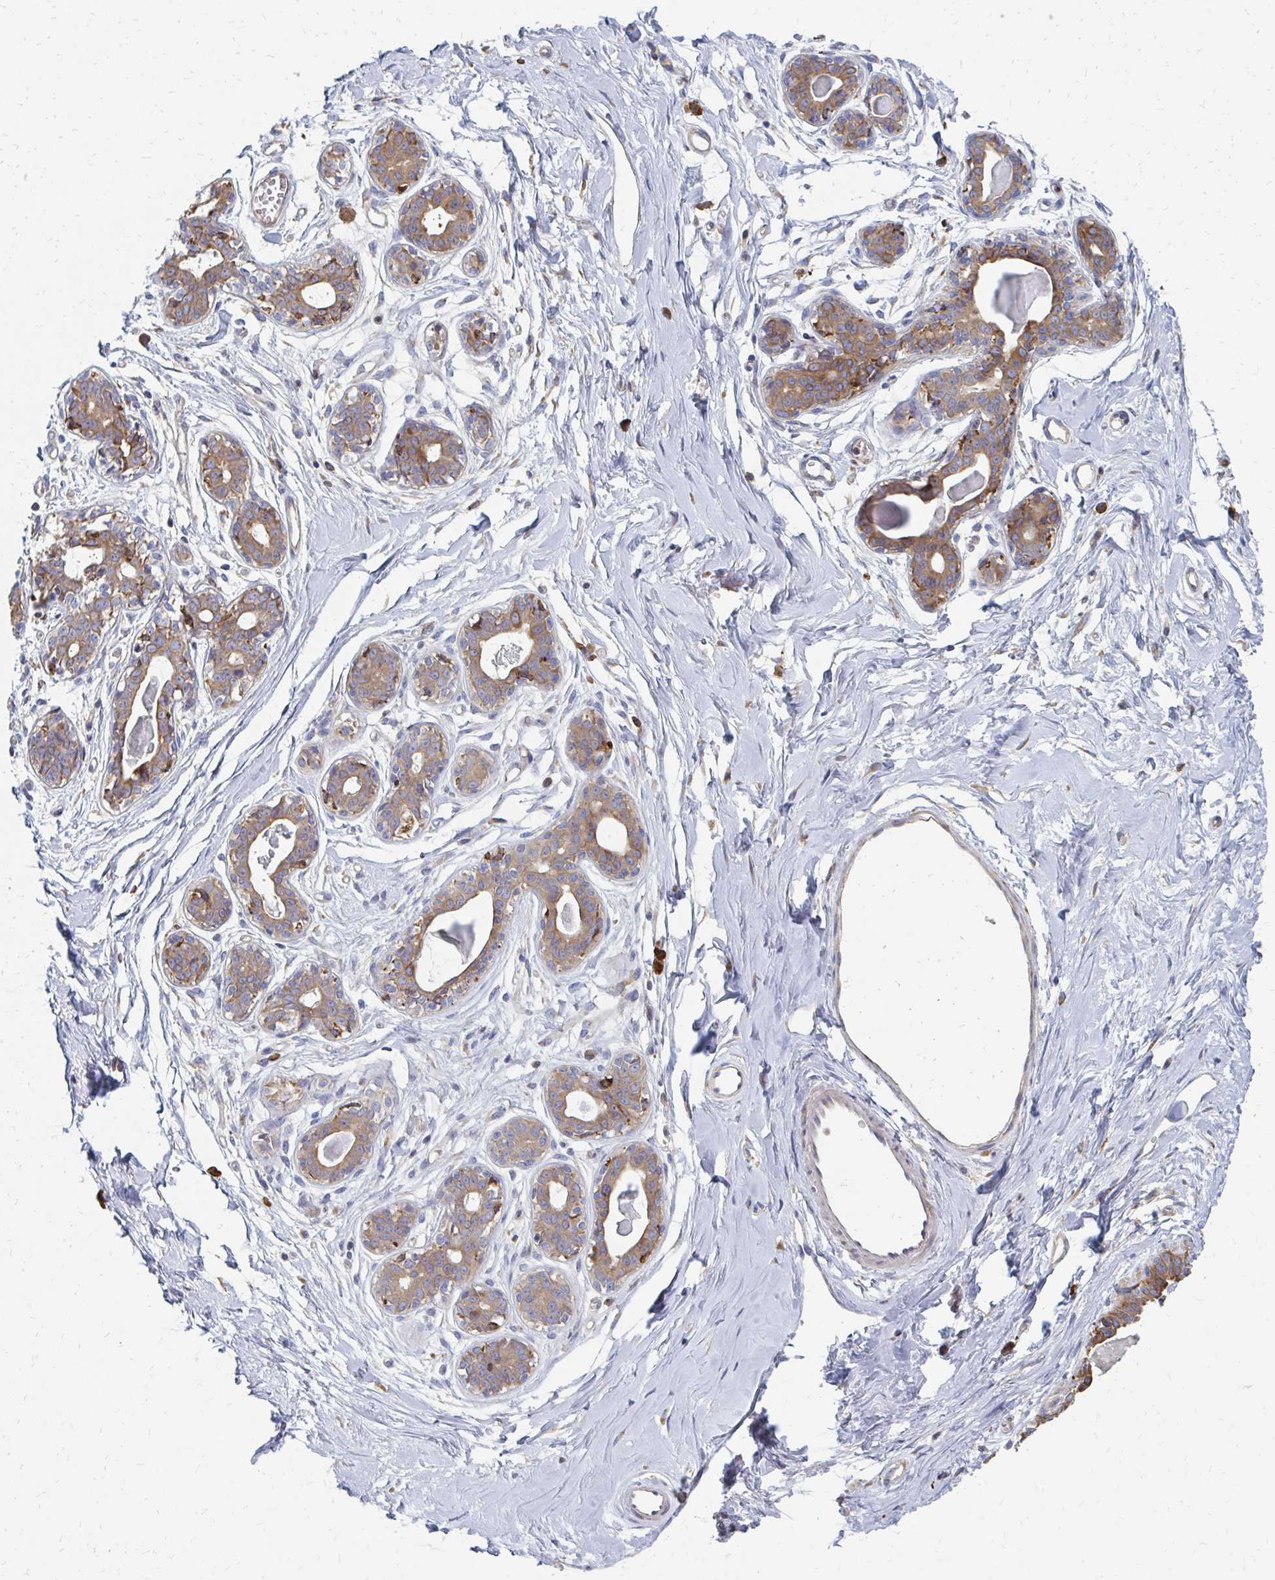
{"staining": {"intensity": "negative", "quantity": "none", "location": "none"}, "tissue": "breast", "cell_type": "Adipocytes", "image_type": "normal", "snomed": [{"axis": "morphology", "description": "Normal tissue, NOS"}, {"axis": "topography", "description": "Breast"}], "caption": "DAB (3,3'-diaminobenzidine) immunohistochemical staining of unremarkable breast shows no significant expression in adipocytes.", "gene": "PPP1R13L", "patient": {"sex": "female", "age": 45}}